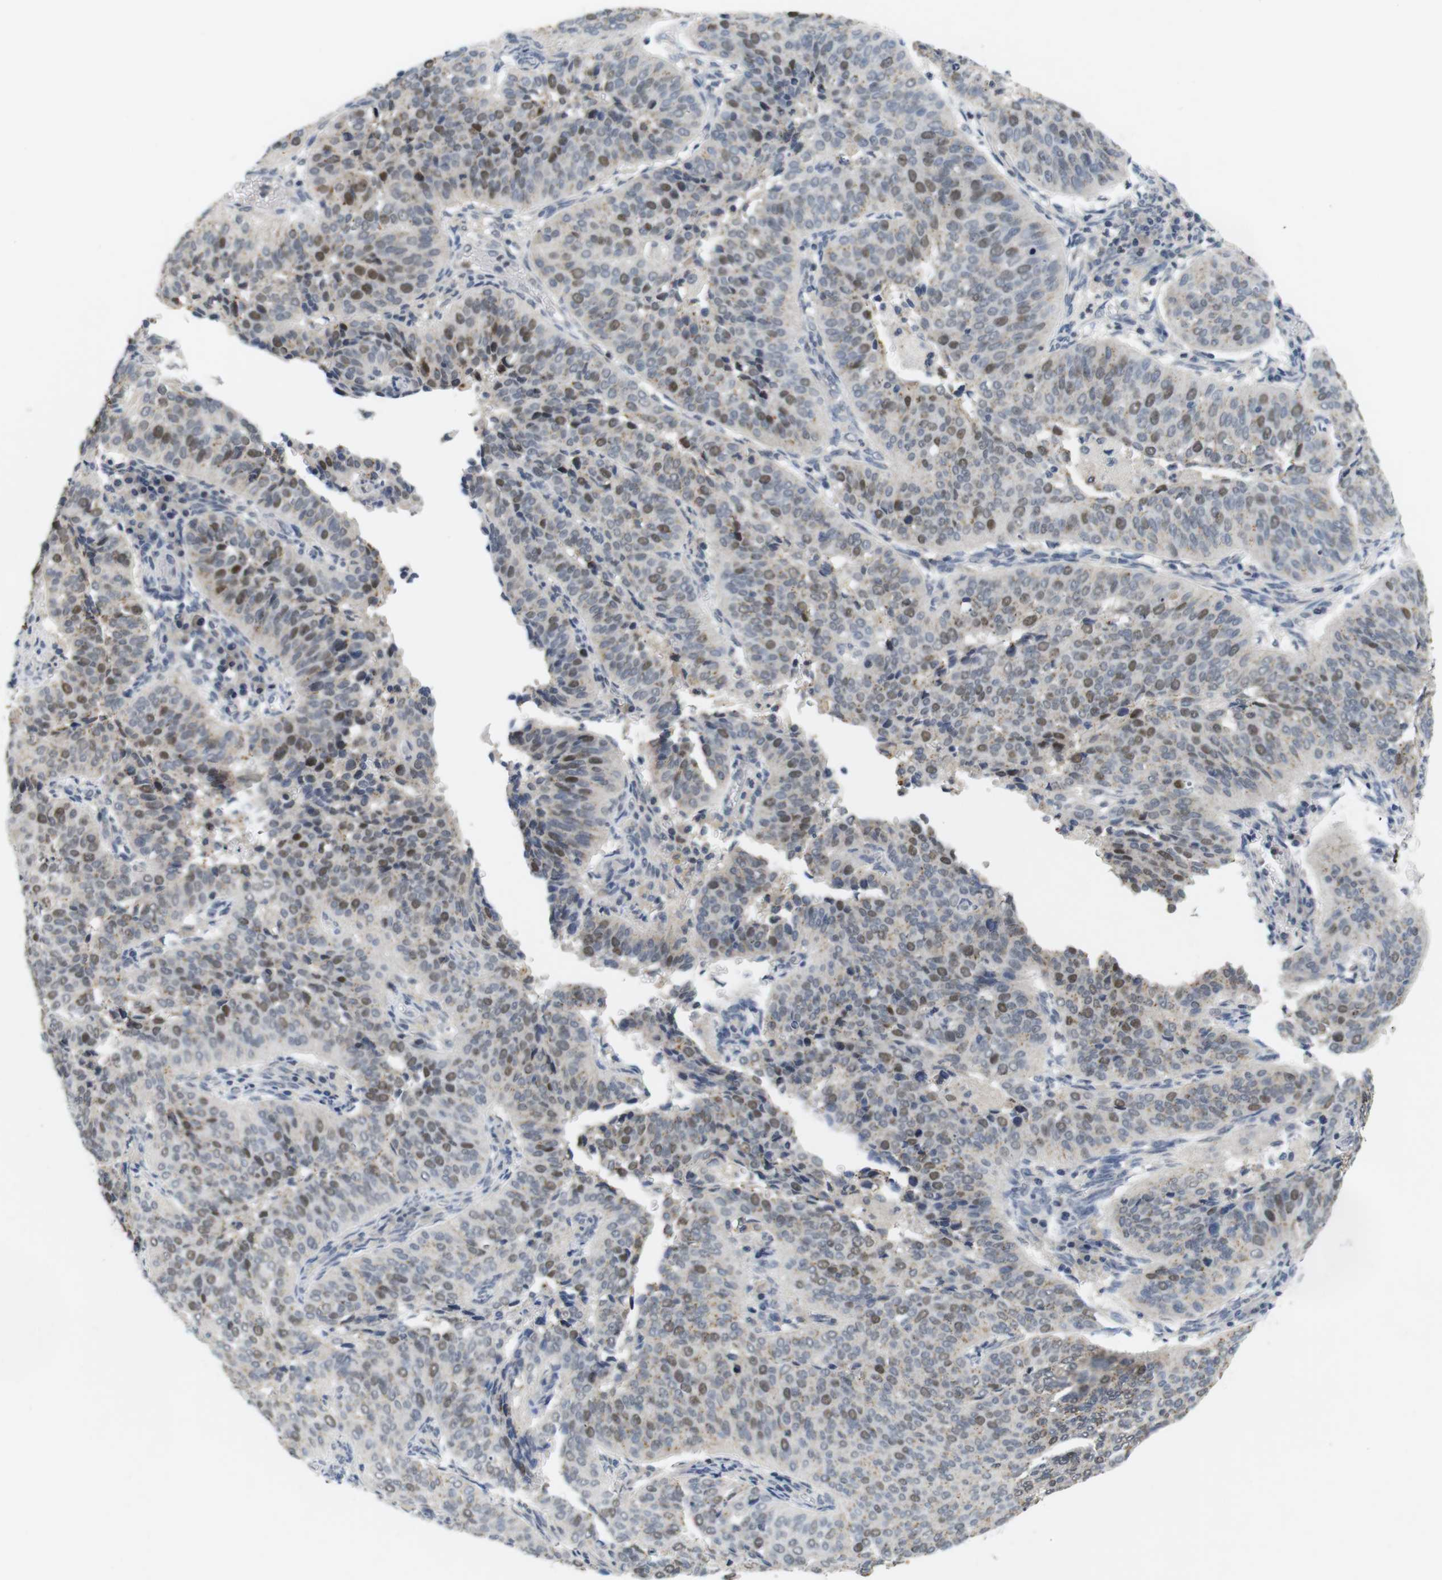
{"staining": {"intensity": "moderate", "quantity": "25%-75%", "location": "nuclear"}, "tissue": "cervical cancer", "cell_type": "Tumor cells", "image_type": "cancer", "snomed": [{"axis": "morphology", "description": "Normal tissue, NOS"}, {"axis": "morphology", "description": "Squamous cell carcinoma, NOS"}, {"axis": "topography", "description": "Cervix"}], "caption": "Moderate nuclear staining is identified in about 25%-75% of tumor cells in cervical cancer (squamous cell carcinoma).", "gene": "SKP2", "patient": {"sex": "female", "age": 39}}